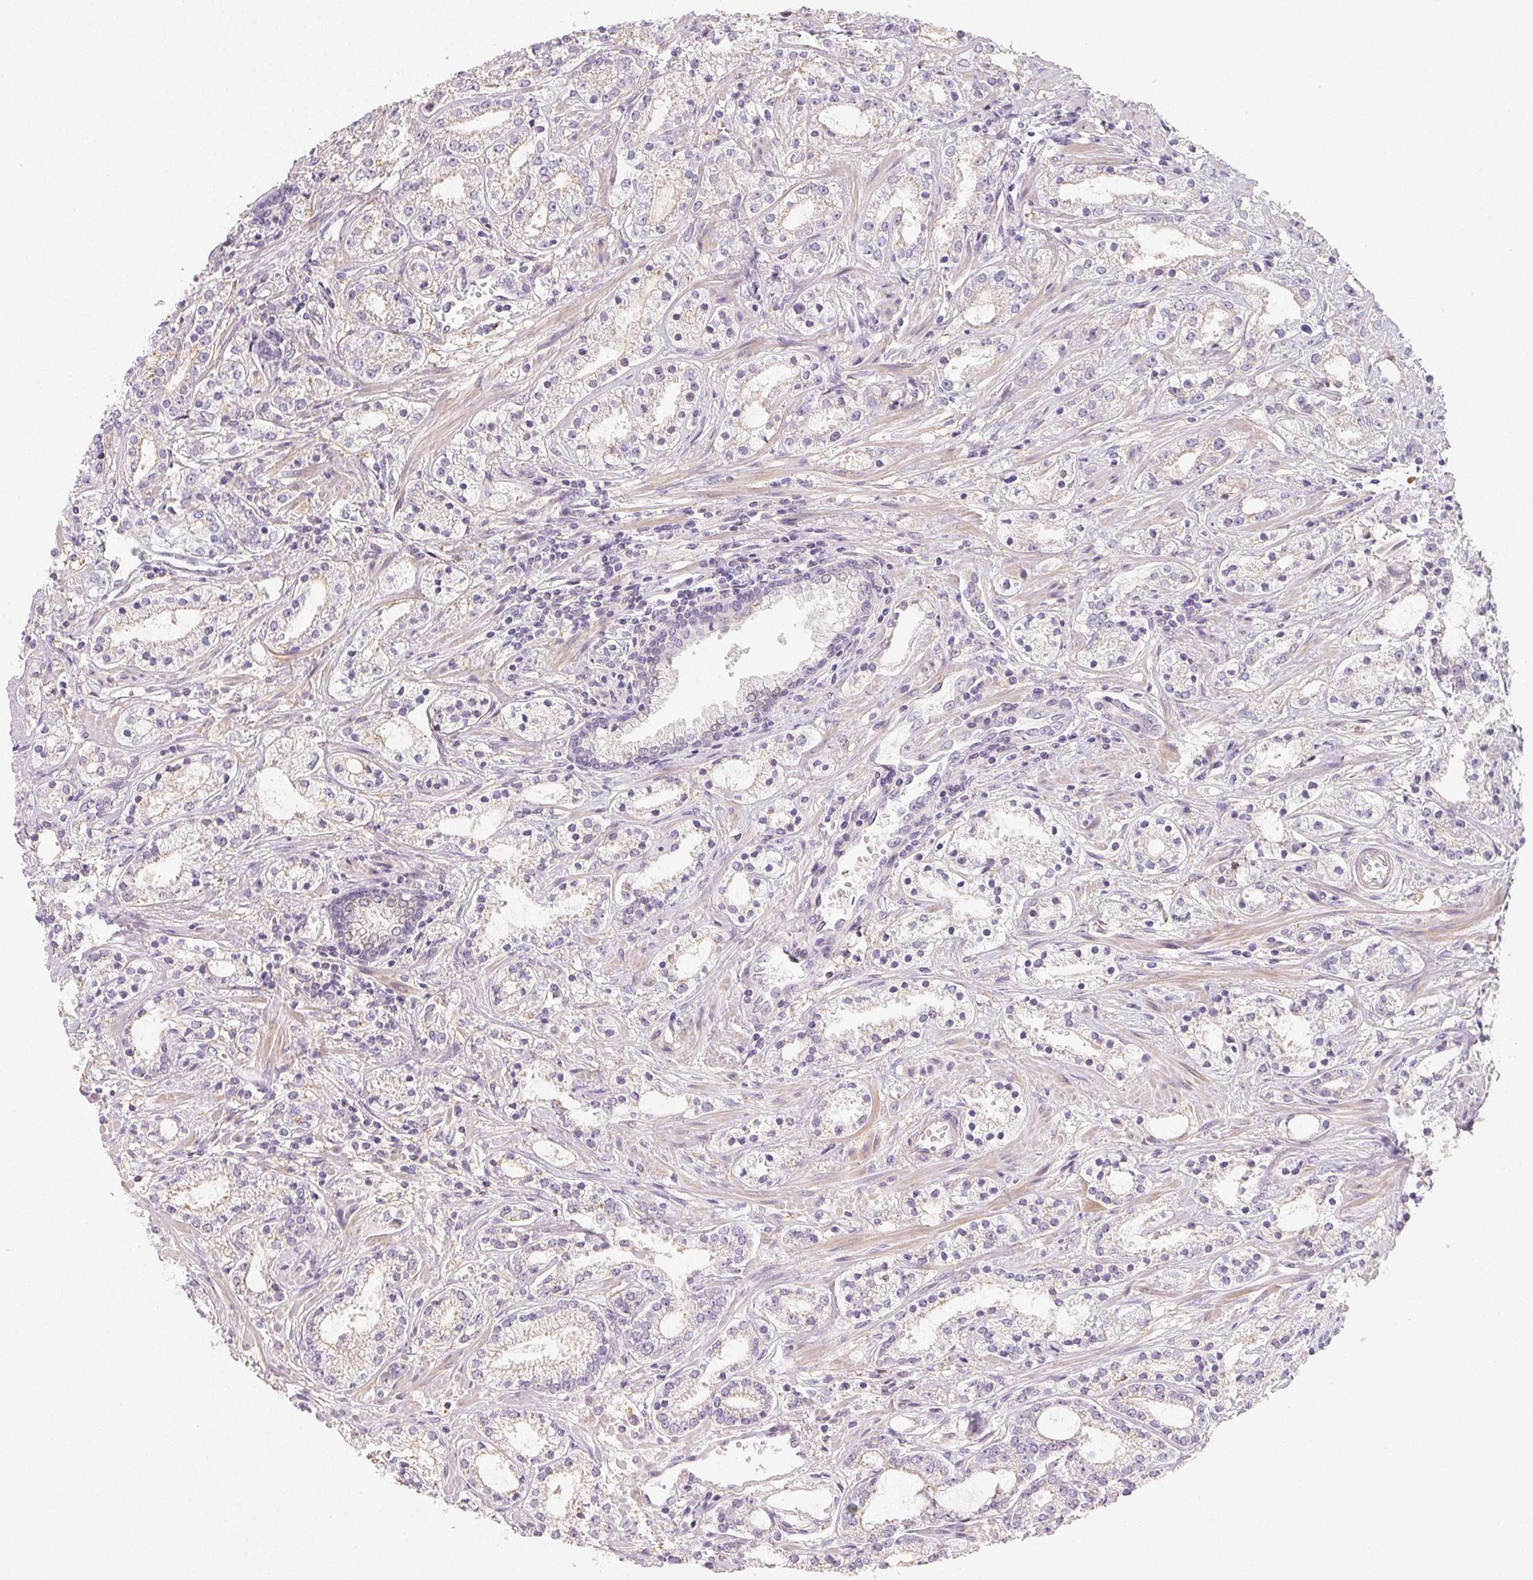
{"staining": {"intensity": "negative", "quantity": "none", "location": "none"}, "tissue": "prostate cancer", "cell_type": "Tumor cells", "image_type": "cancer", "snomed": [{"axis": "morphology", "description": "Adenocarcinoma, Medium grade"}, {"axis": "topography", "description": "Prostate"}], "caption": "High magnification brightfield microscopy of prostate adenocarcinoma (medium-grade) stained with DAB (3,3'-diaminobenzidine) (brown) and counterstained with hematoxylin (blue): tumor cells show no significant positivity. (Immunohistochemistry, brightfield microscopy, high magnification).", "gene": "LRRC23", "patient": {"sex": "male", "age": 57}}